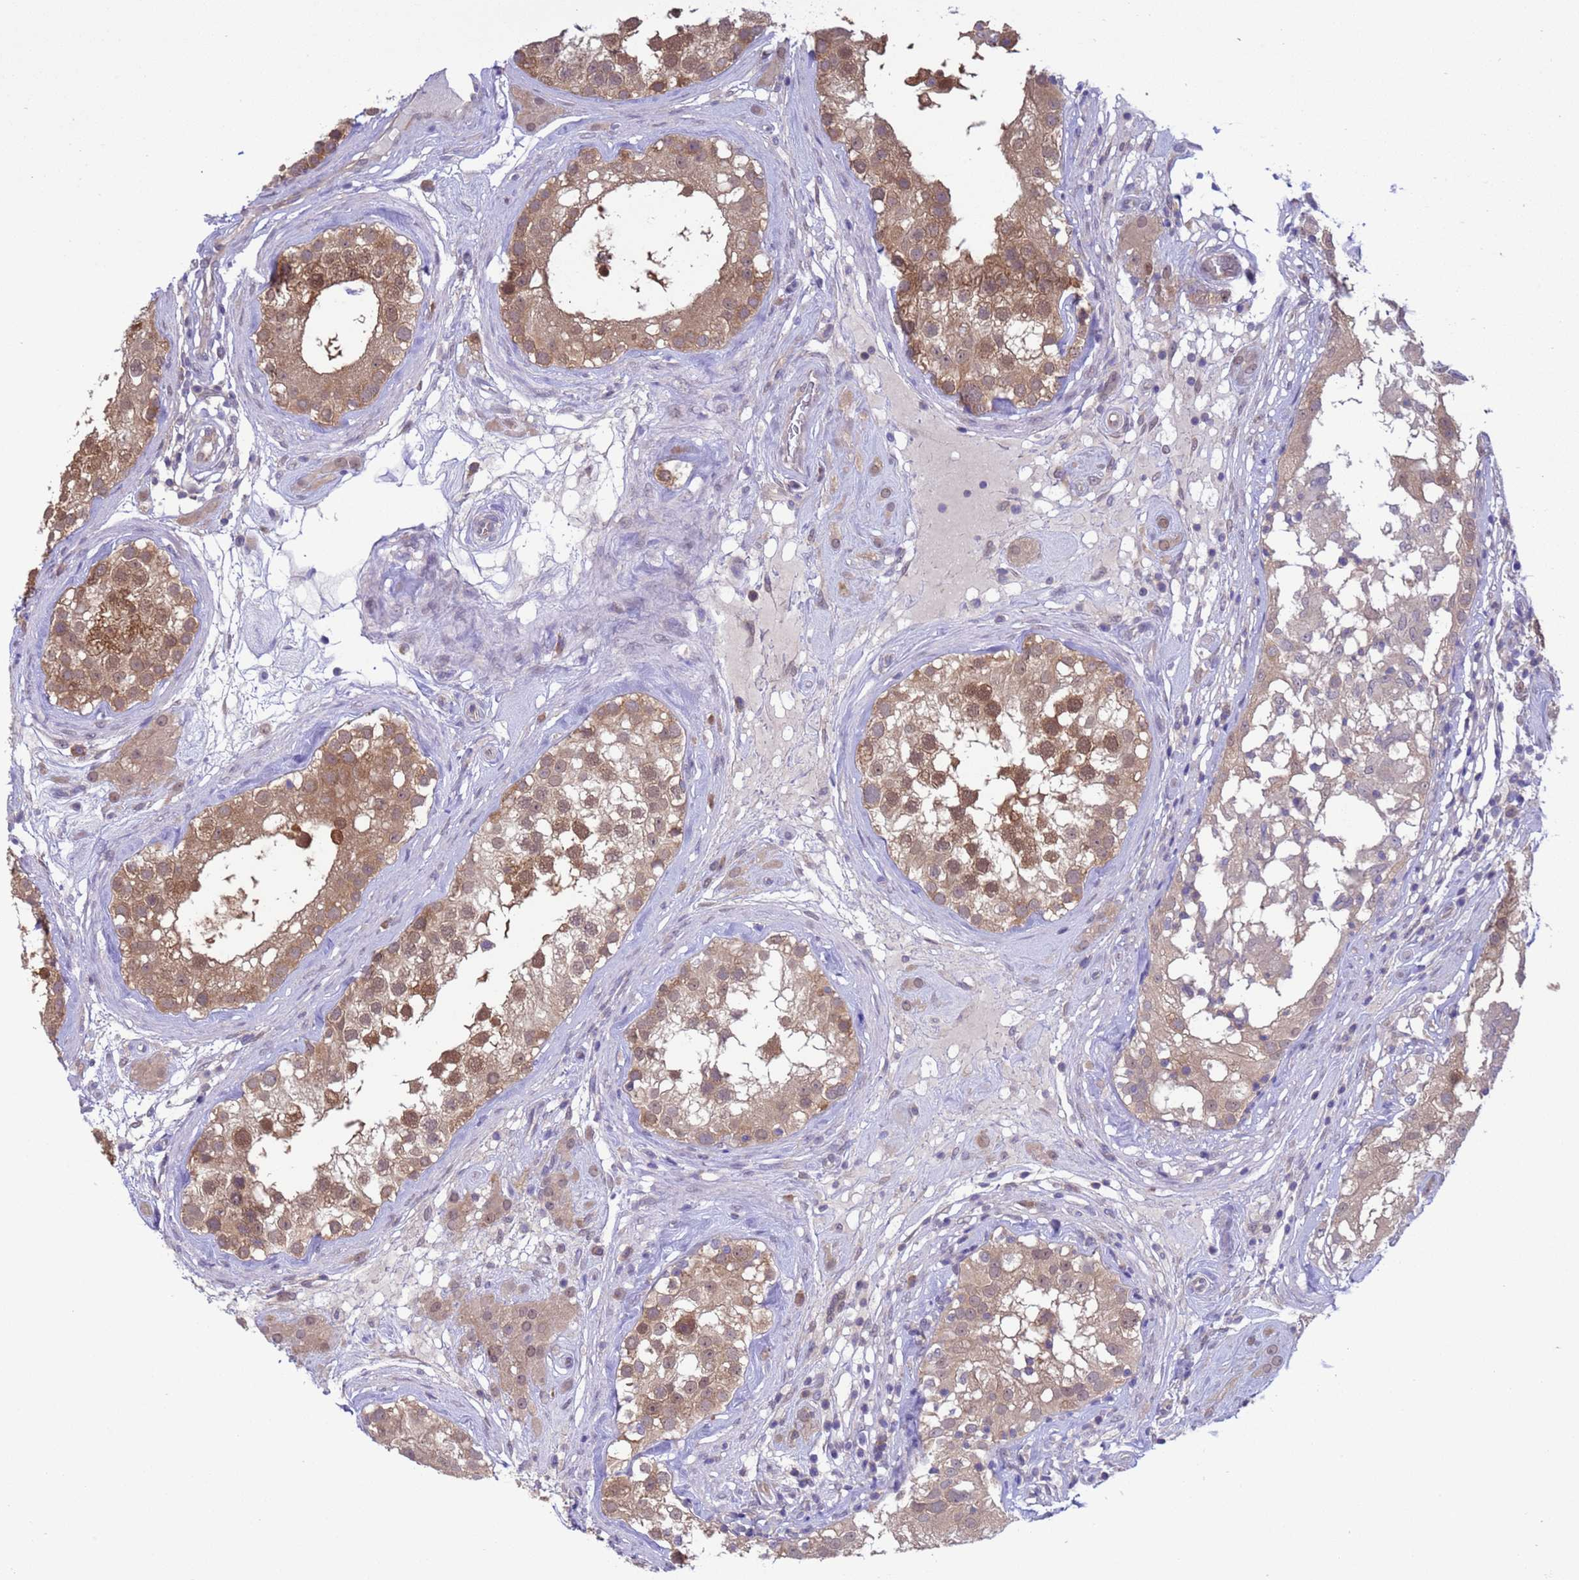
{"staining": {"intensity": "moderate", "quantity": ">75%", "location": "cytoplasmic/membranous,nuclear"}, "tissue": "testis", "cell_type": "Cells in seminiferous ducts", "image_type": "normal", "snomed": [{"axis": "morphology", "description": "Normal tissue, NOS"}, {"axis": "topography", "description": "Testis"}], "caption": "Protein expression analysis of normal testis reveals moderate cytoplasmic/membranous,nuclear expression in about >75% of cells in seminiferous ducts. The staining was performed using DAB (3,3'-diaminobenzidine), with brown indicating positive protein expression. Nuclei are stained blue with hematoxylin.", "gene": "ZNF461", "patient": {"sex": "male", "age": 46}}